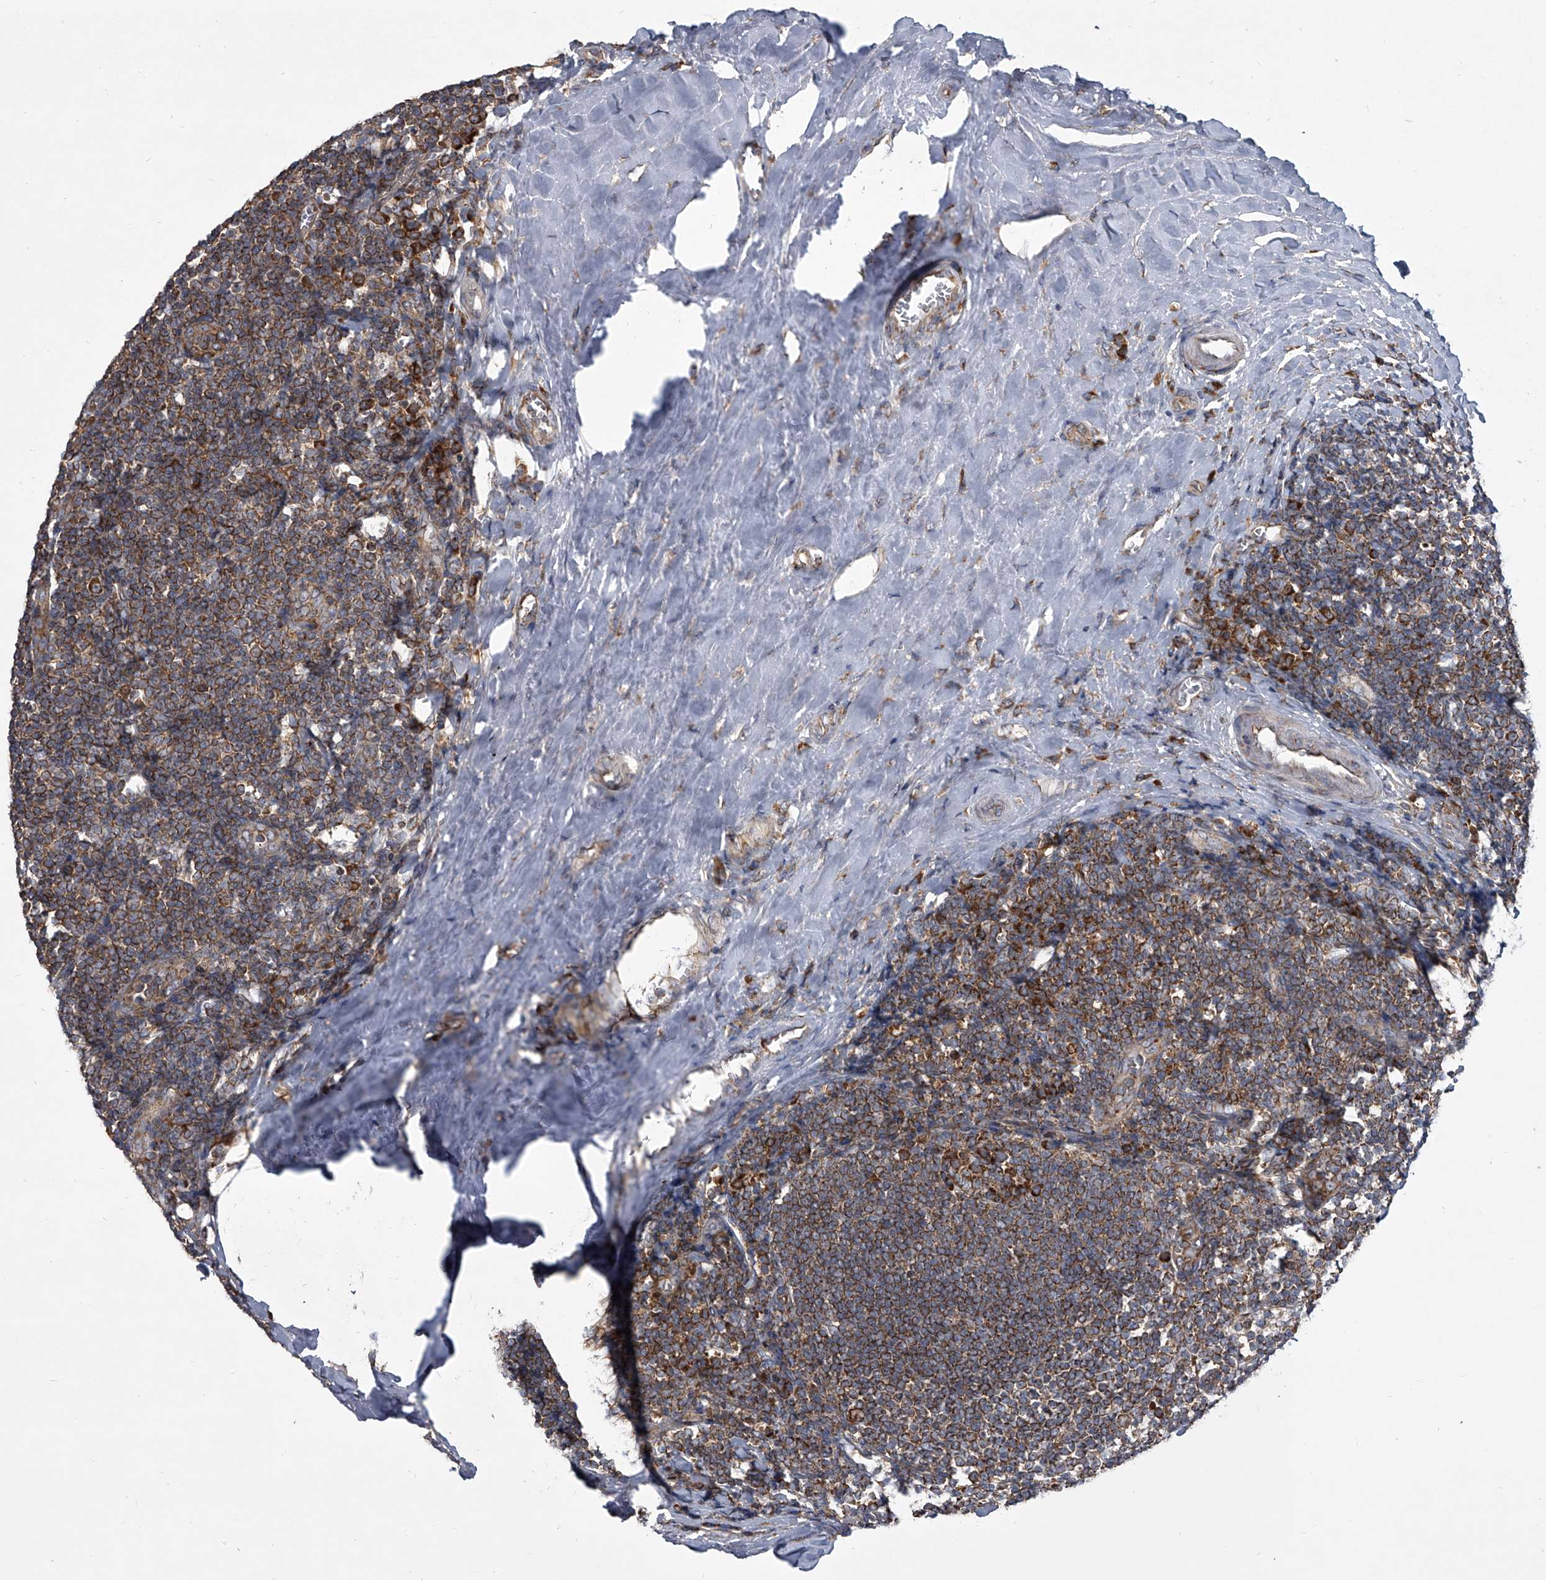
{"staining": {"intensity": "strong", "quantity": ">75%", "location": "cytoplasmic/membranous"}, "tissue": "tonsil", "cell_type": "Germinal center cells", "image_type": "normal", "snomed": [{"axis": "morphology", "description": "Normal tissue, NOS"}, {"axis": "topography", "description": "Tonsil"}], "caption": "This histopathology image exhibits unremarkable tonsil stained with immunohistochemistry to label a protein in brown. The cytoplasmic/membranous of germinal center cells show strong positivity for the protein. Nuclei are counter-stained blue.", "gene": "ZC3H15", "patient": {"sex": "male", "age": 27}}